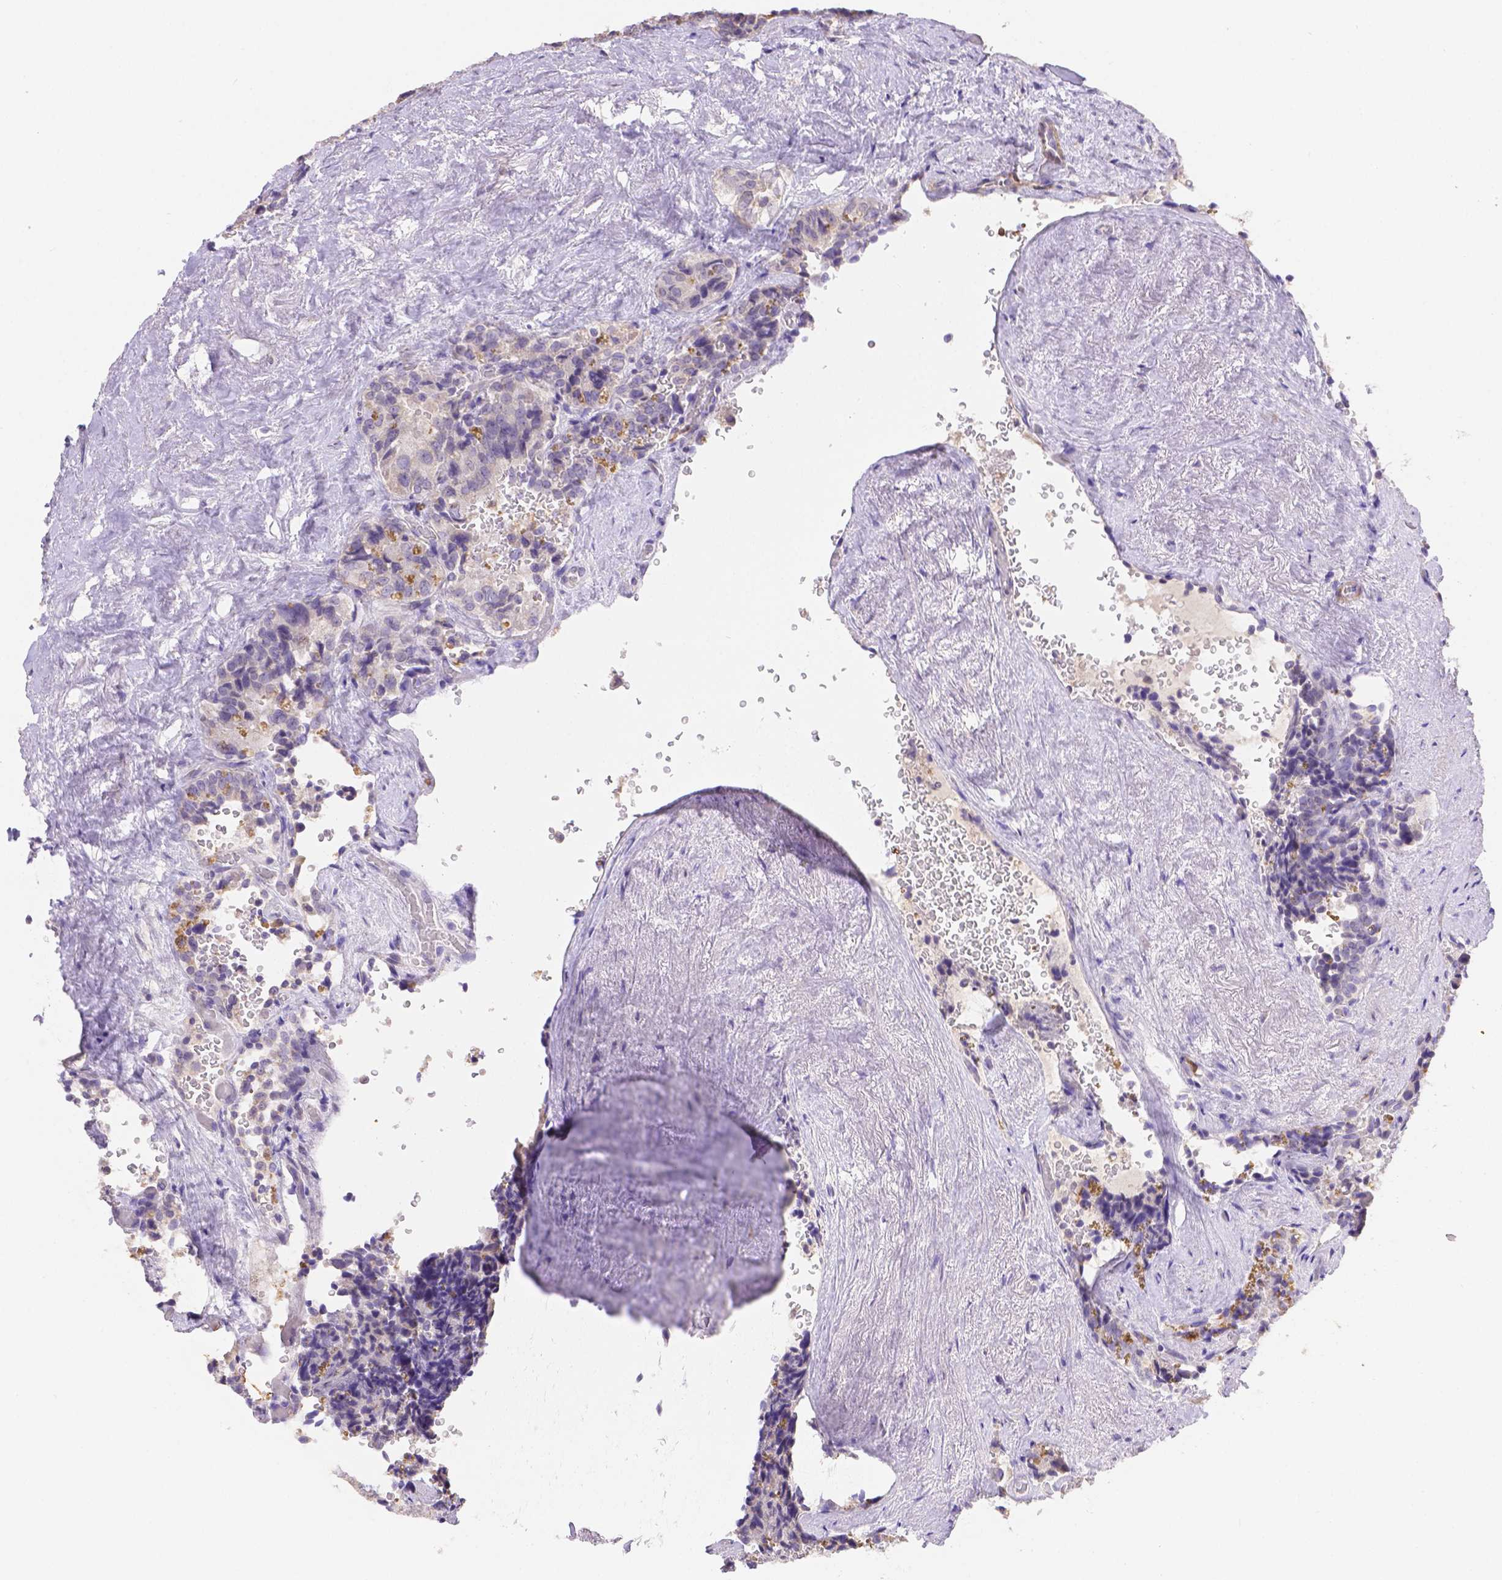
{"staining": {"intensity": "negative", "quantity": "none", "location": "none"}, "tissue": "seminal vesicle", "cell_type": "Glandular cells", "image_type": "normal", "snomed": [{"axis": "morphology", "description": "Normal tissue, NOS"}, {"axis": "topography", "description": "Seminal veicle"}], "caption": "IHC photomicrograph of normal seminal vesicle stained for a protein (brown), which reveals no staining in glandular cells.", "gene": "NXPE2", "patient": {"sex": "male", "age": 69}}